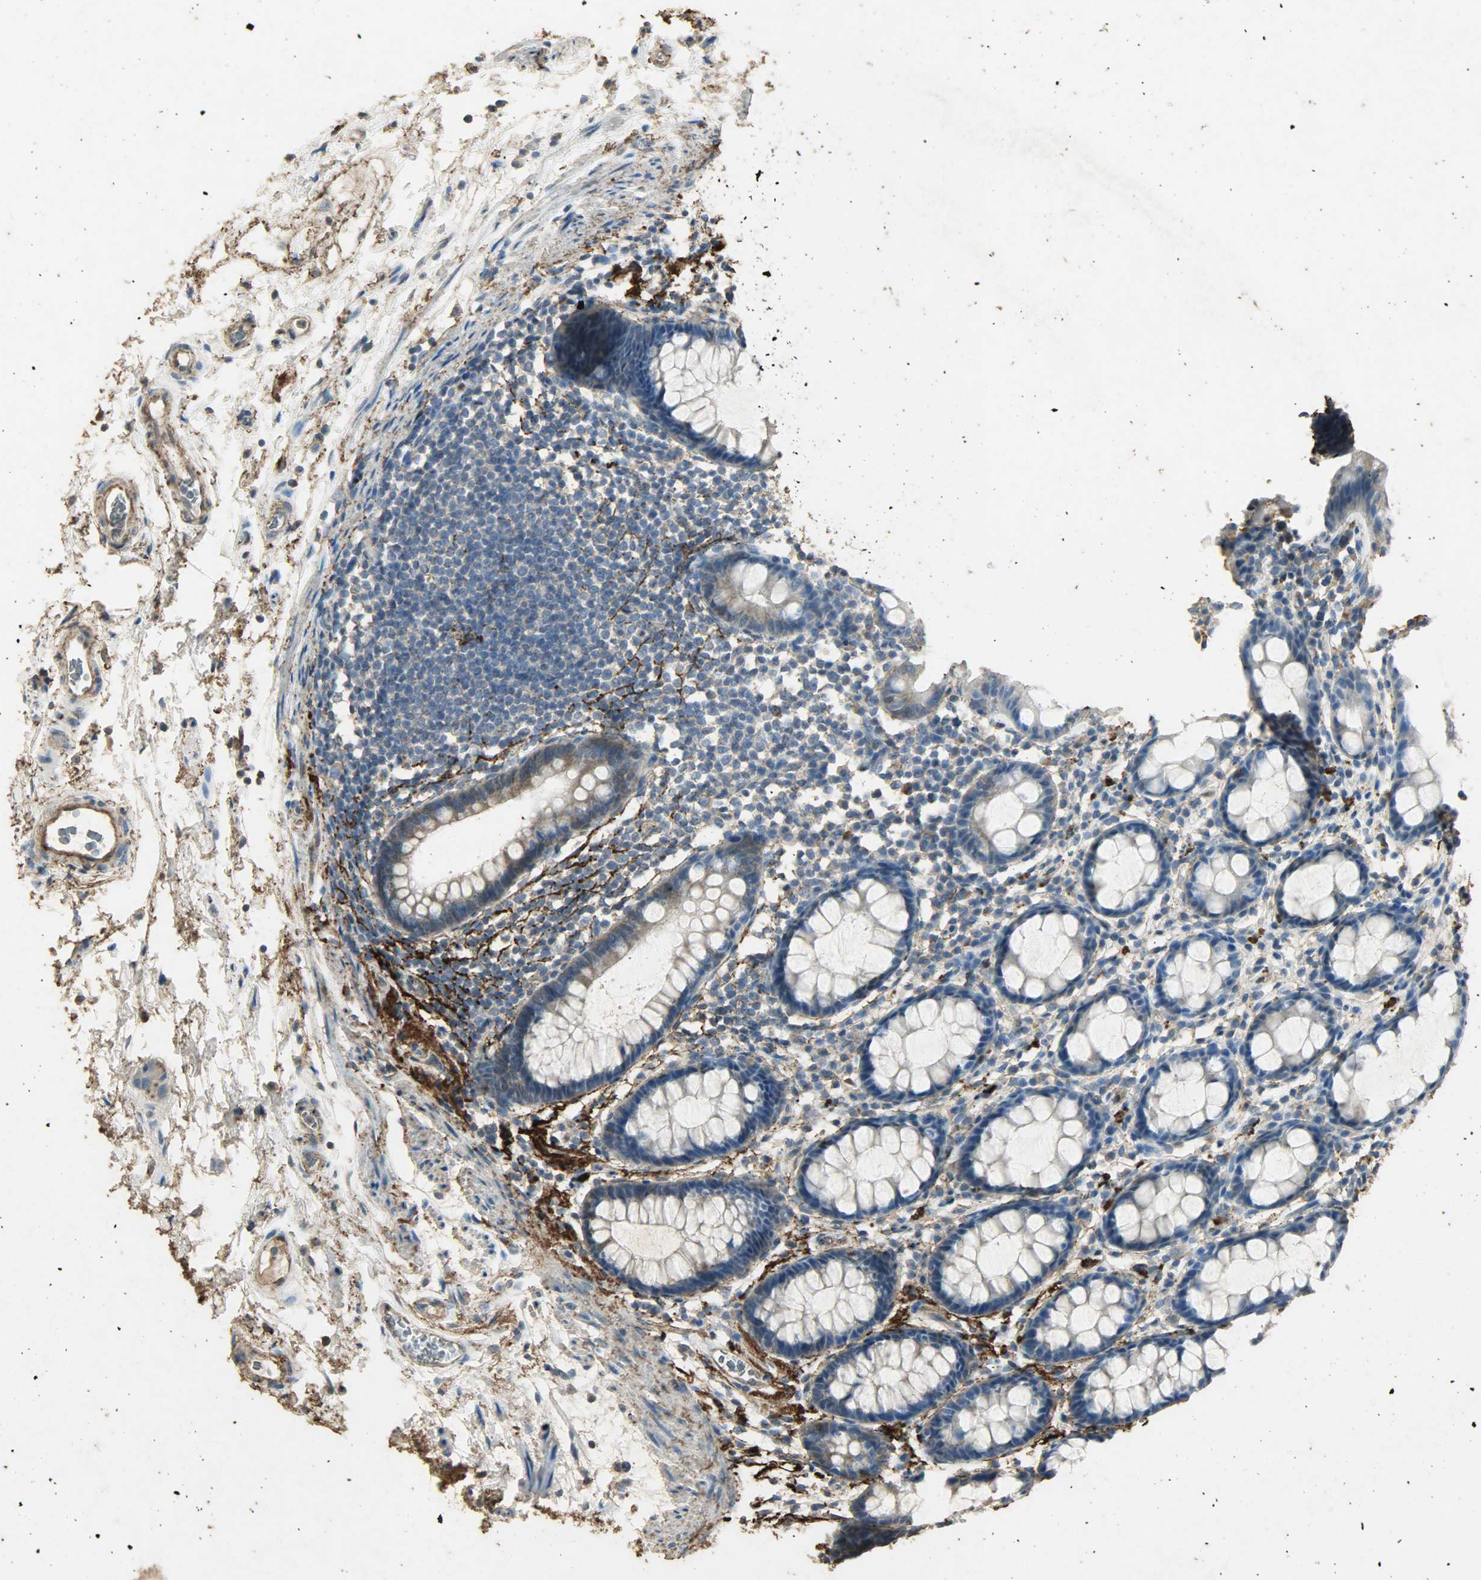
{"staining": {"intensity": "weak", "quantity": "<25%", "location": "cytoplasmic/membranous"}, "tissue": "rectum", "cell_type": "Glandular cells", "image_type": "normal", "snomed": [{"axis": "morphology", "description": "Normal tissue, NOS"}, {"axis": "topography", "description": "Rectum"}], "caption": "A high-resolution image shows immunohistochemistry staining of unremarkable rectum, which shows no significant positivity in glandular cells.", "gene": "ASB9", "patient": {"sex": "male", "age": 92}}